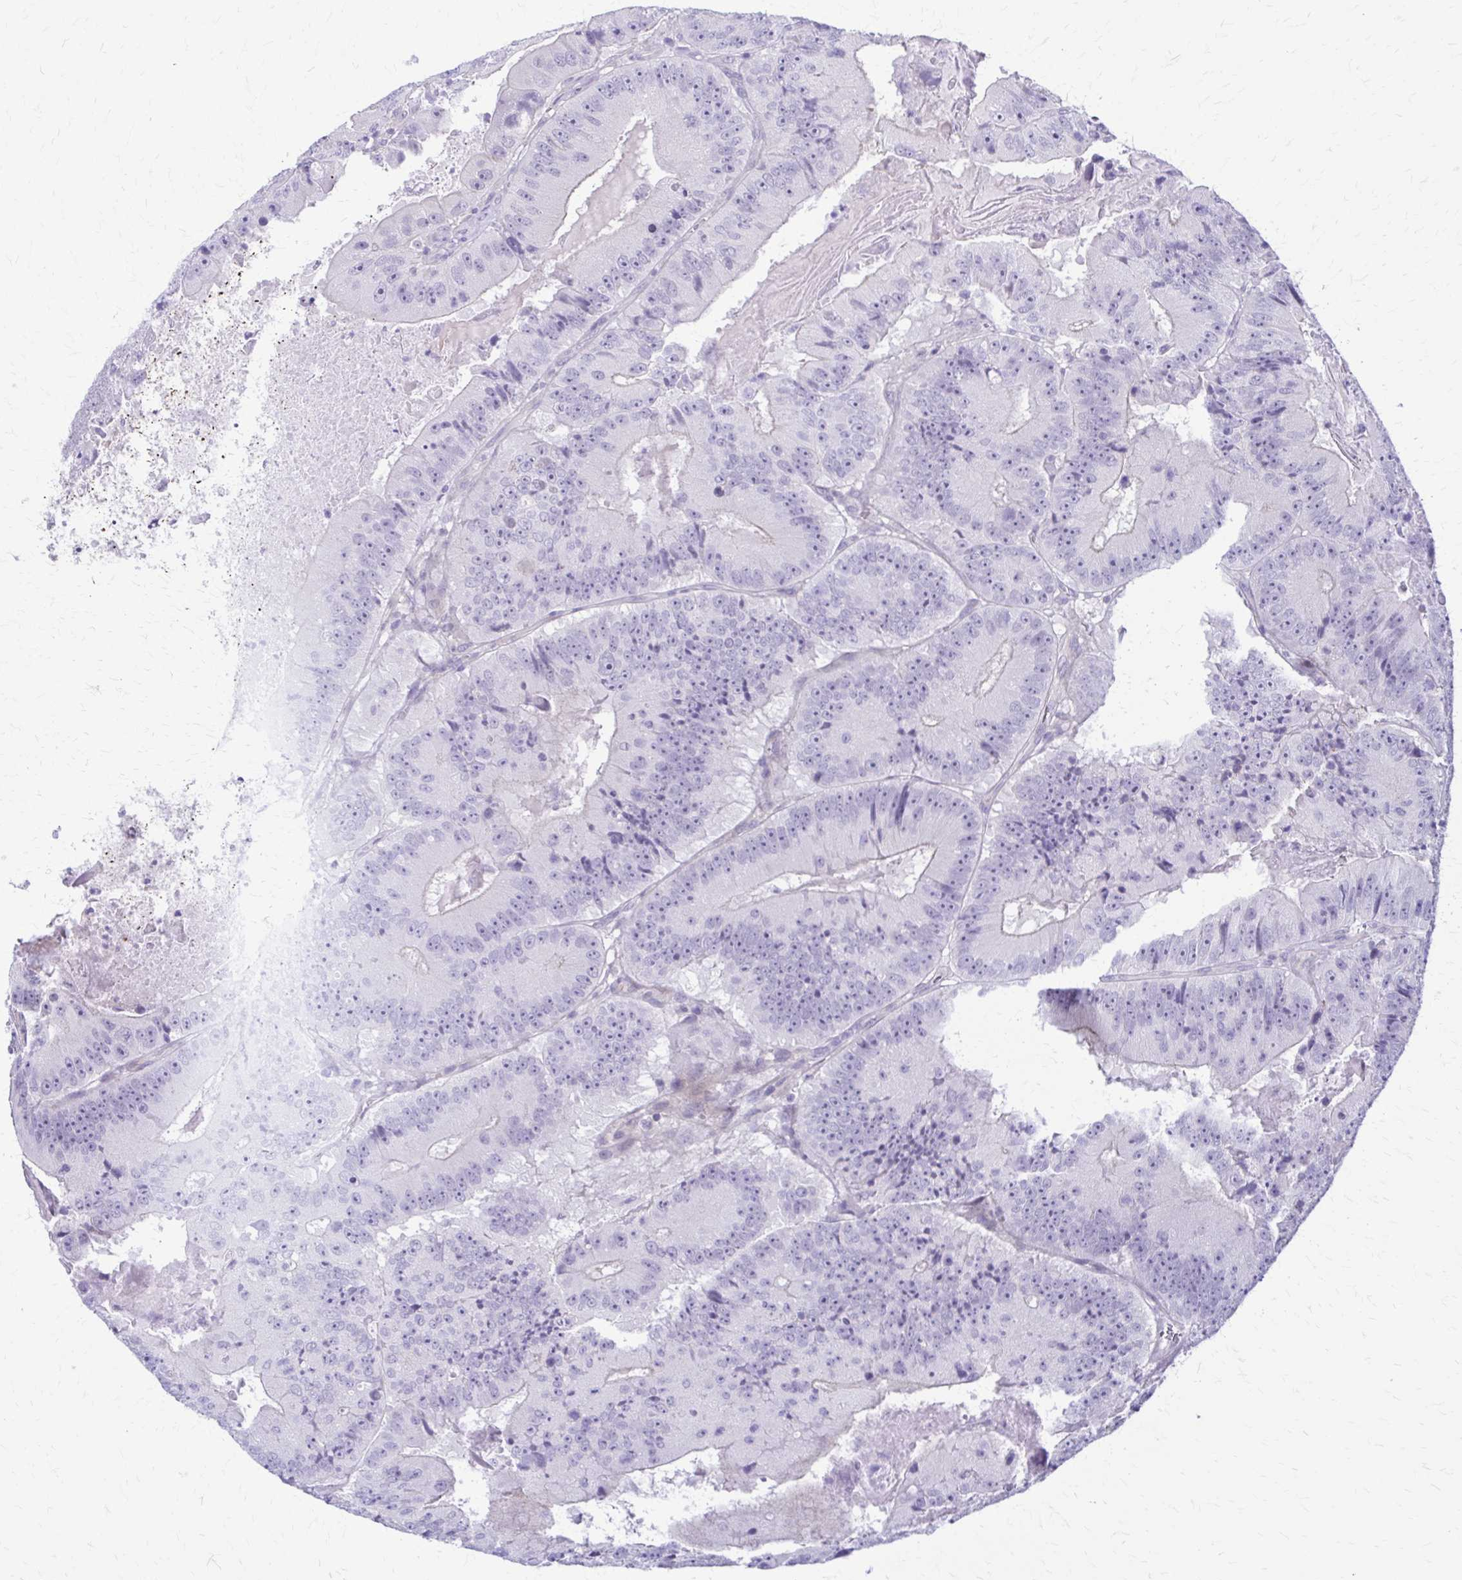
{"staining": {"intensity": "negative", "quantity": "none", "location": "none"}, "tissue": "colorectal cancer", "cell_type": "Tumor cells", "image_type": "cancer", "snomed": [{"axis": "morphology", "description": "Adenocarcinoma, NOS"}, {"axis": "topography", "description": "Colon"}], "caption": "There is no significant expression in tumor cells of colorectal cancer. (Brightfield microscopy of DAB (3,3'-diaminobenzidine) immunohistochemistry at high magnification).", "gene": "RHOBTB2", "patient": {"sex": "female", "age": 86}}